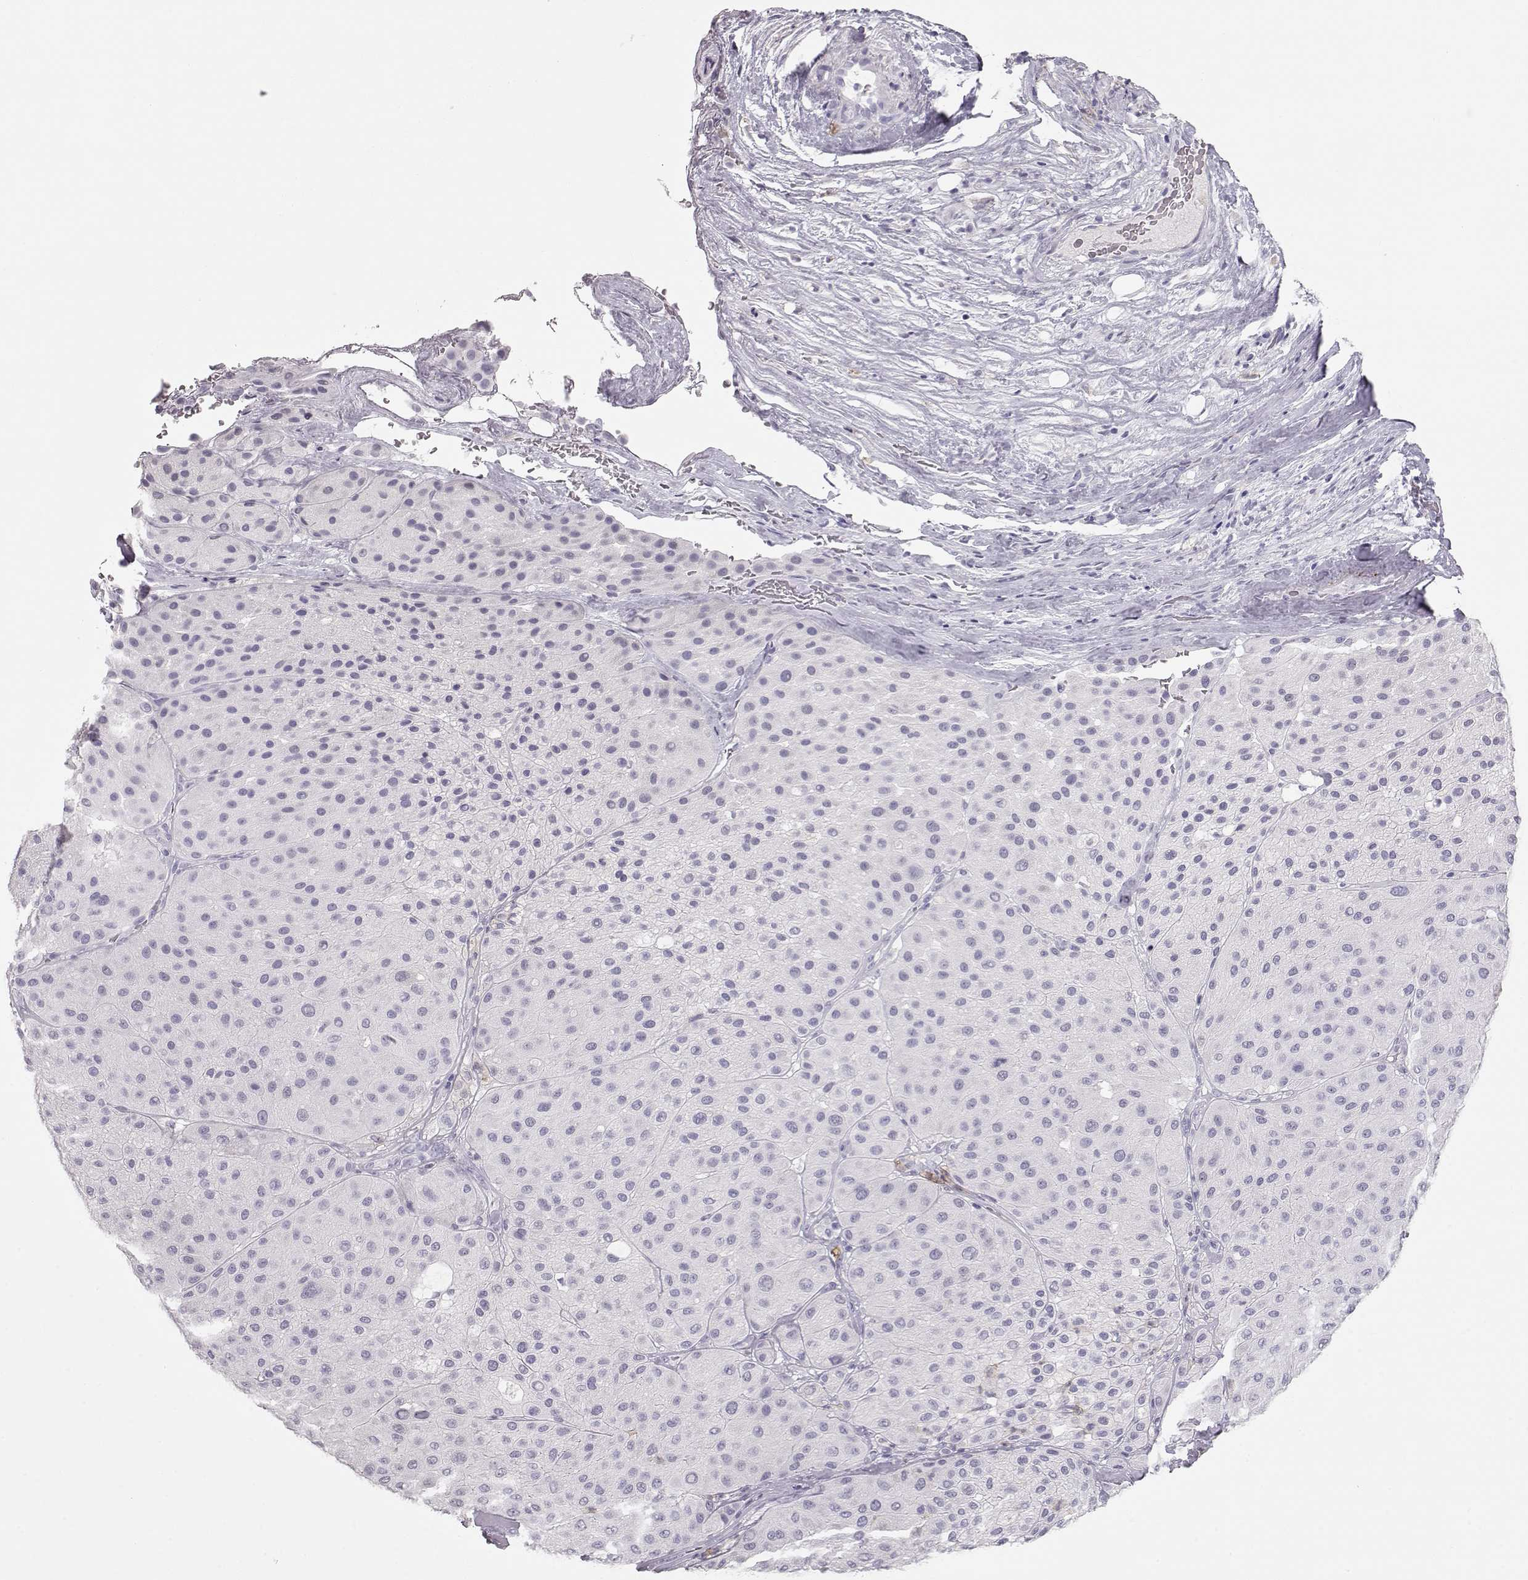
{"staining": {"intensity": "negative", "quantity": "none", "location": "none"}, "tissue": "melanoma", "cell_type": "Tumor cells", "image_type": "cancer", "snomed": [{"axis": "morphology", "description": "Malignant melanoma, Metastatic site"}, {"axis": "topography", "description": "Smooth muscle"}], "caption": "This is an immunohistochemistry image of human malignant melanoma (metastatic site). There is no positivity in tumor cells.", "gene": "MIP", "patient": {"sex": "male", "age": 41}}